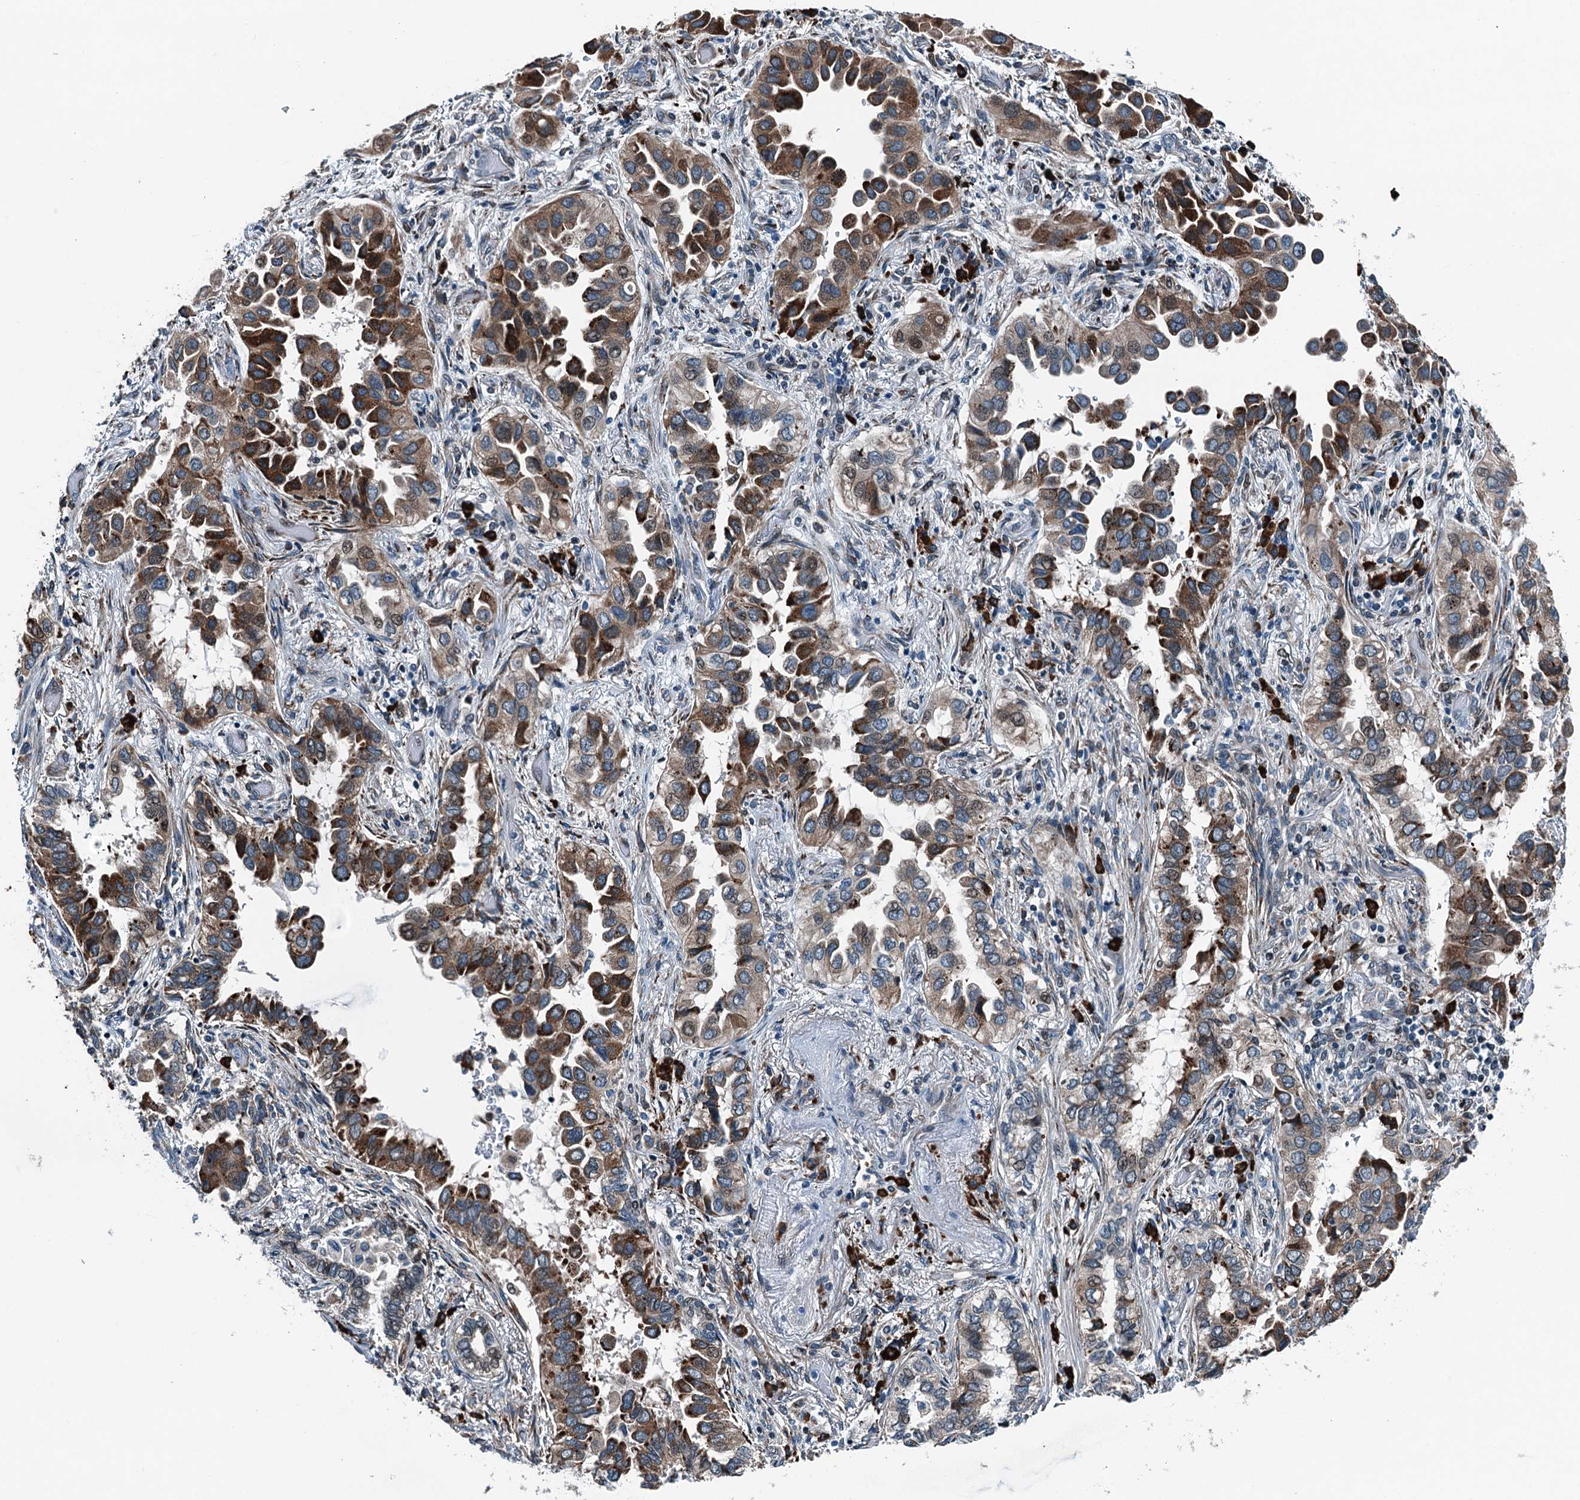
{"staining": {"intensity": "moderate", "quantity": ">75%", "location": "cytoplasmic/membranous"}, "tissue": "lung cancer", "cell_type": "Tumor cells", "image_type": "cancer", "snomed": [{"axis": "morphology", "description": "Adenocarcinoma, NOS"}, {"axis": "topography", "description": "Lung"}], "caption": "Immunohistochemistry image of neoplastic tissue: human adenocarcinoma (lung) stained using IHC displays medium levels of moderate protein expression localized specifically in the cytoplasmic/membranous of tumor cells, appearing as a cytoplasmic/membranous brown color.", "gene": "TAMALIN", "patient": {"sex": "female", "age": 76}}